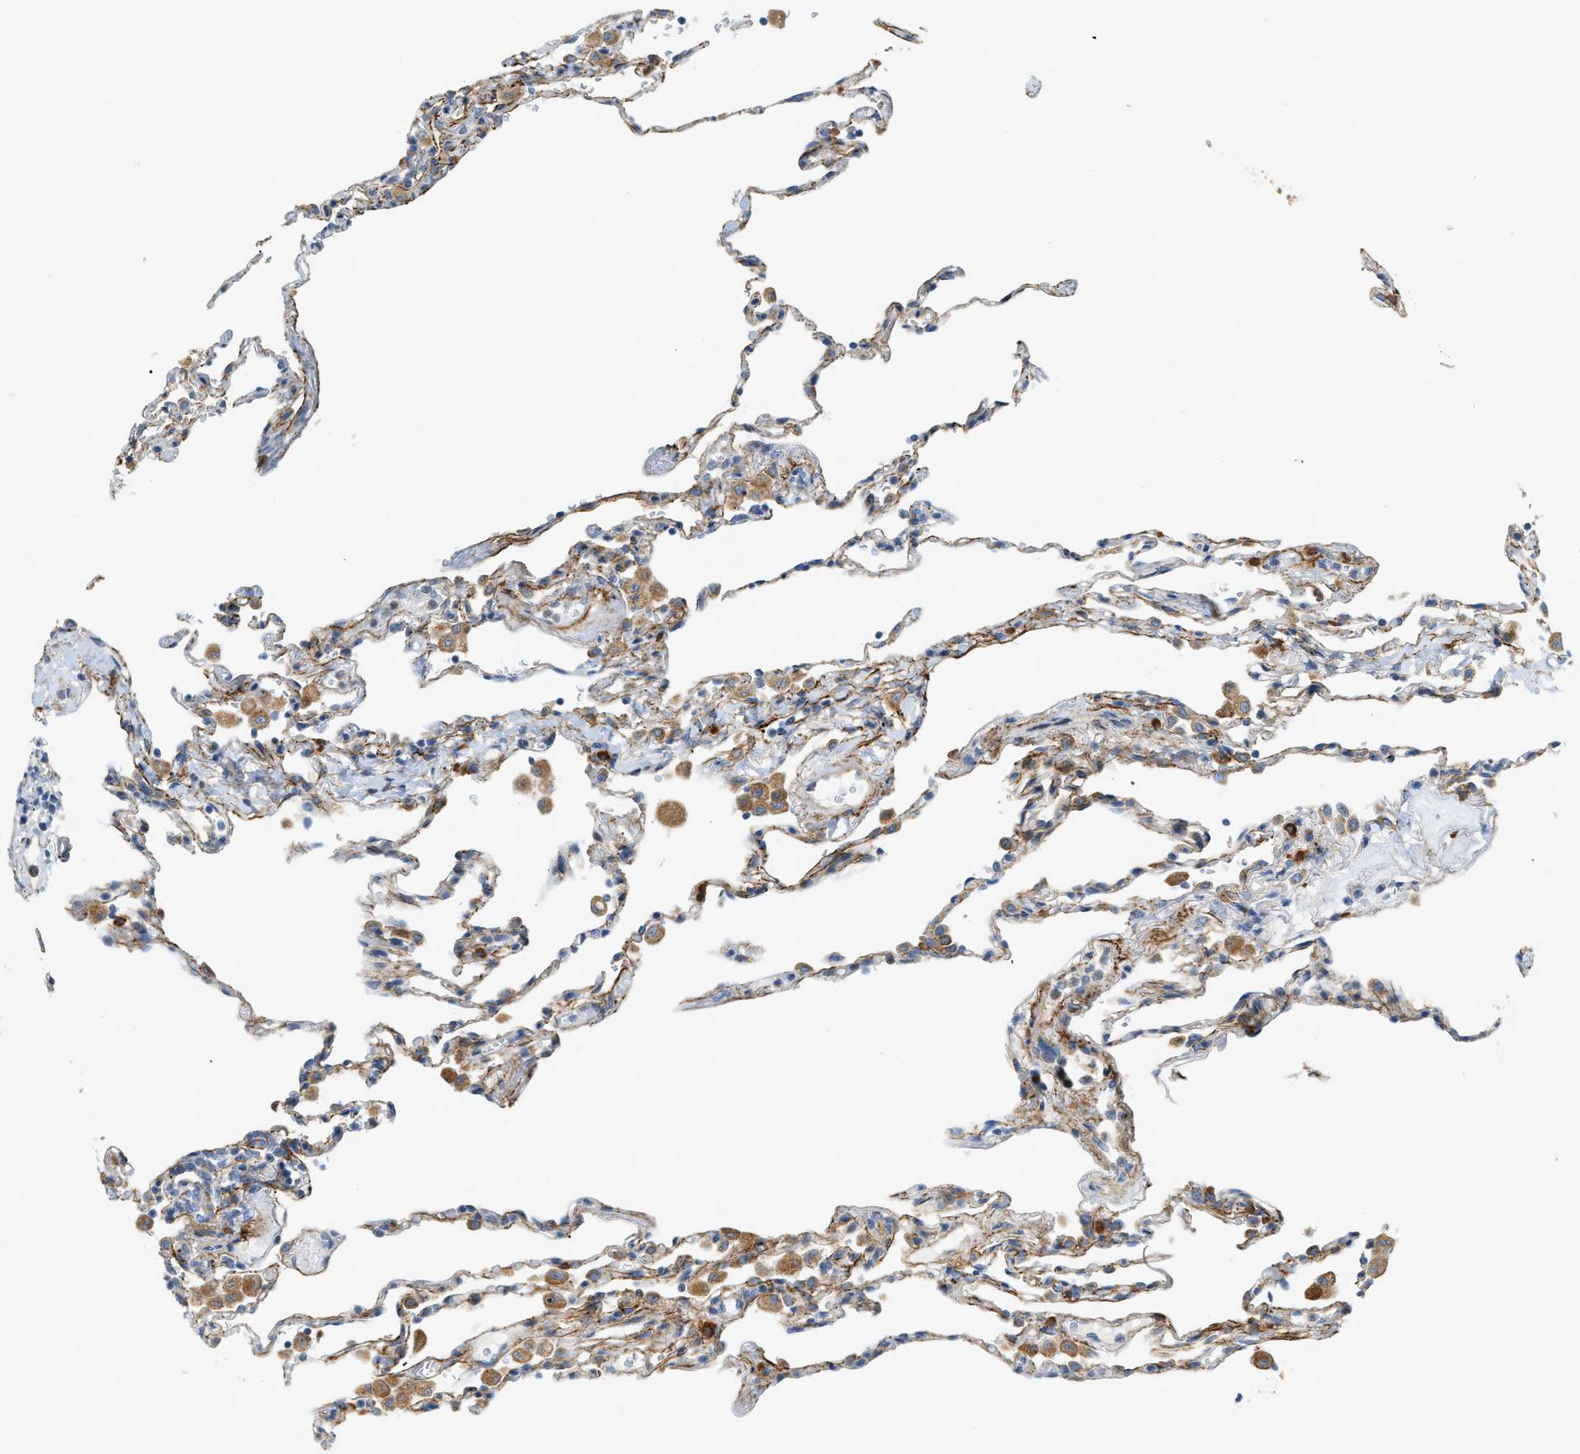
{"staining": {"intensity": "moderate", "quantity": "<25%", "location": "cytoplasmic/membranous"}, "tissue": "lung", "cell_type": "Alveolar cells", "image_type": "normal", "snomed": [{"axis": "morphology", "description": "Normal tissue, NOS"}, {"axis": "topography", "description": "Lung"}], "caption": "The immunohistochemical stain labels moderate cytoplasmic/membranous positivity in alveolar cells of unremarkable lung.", "gene": "LMBRD1", "patient": {"sex": "male", "age": 59}}